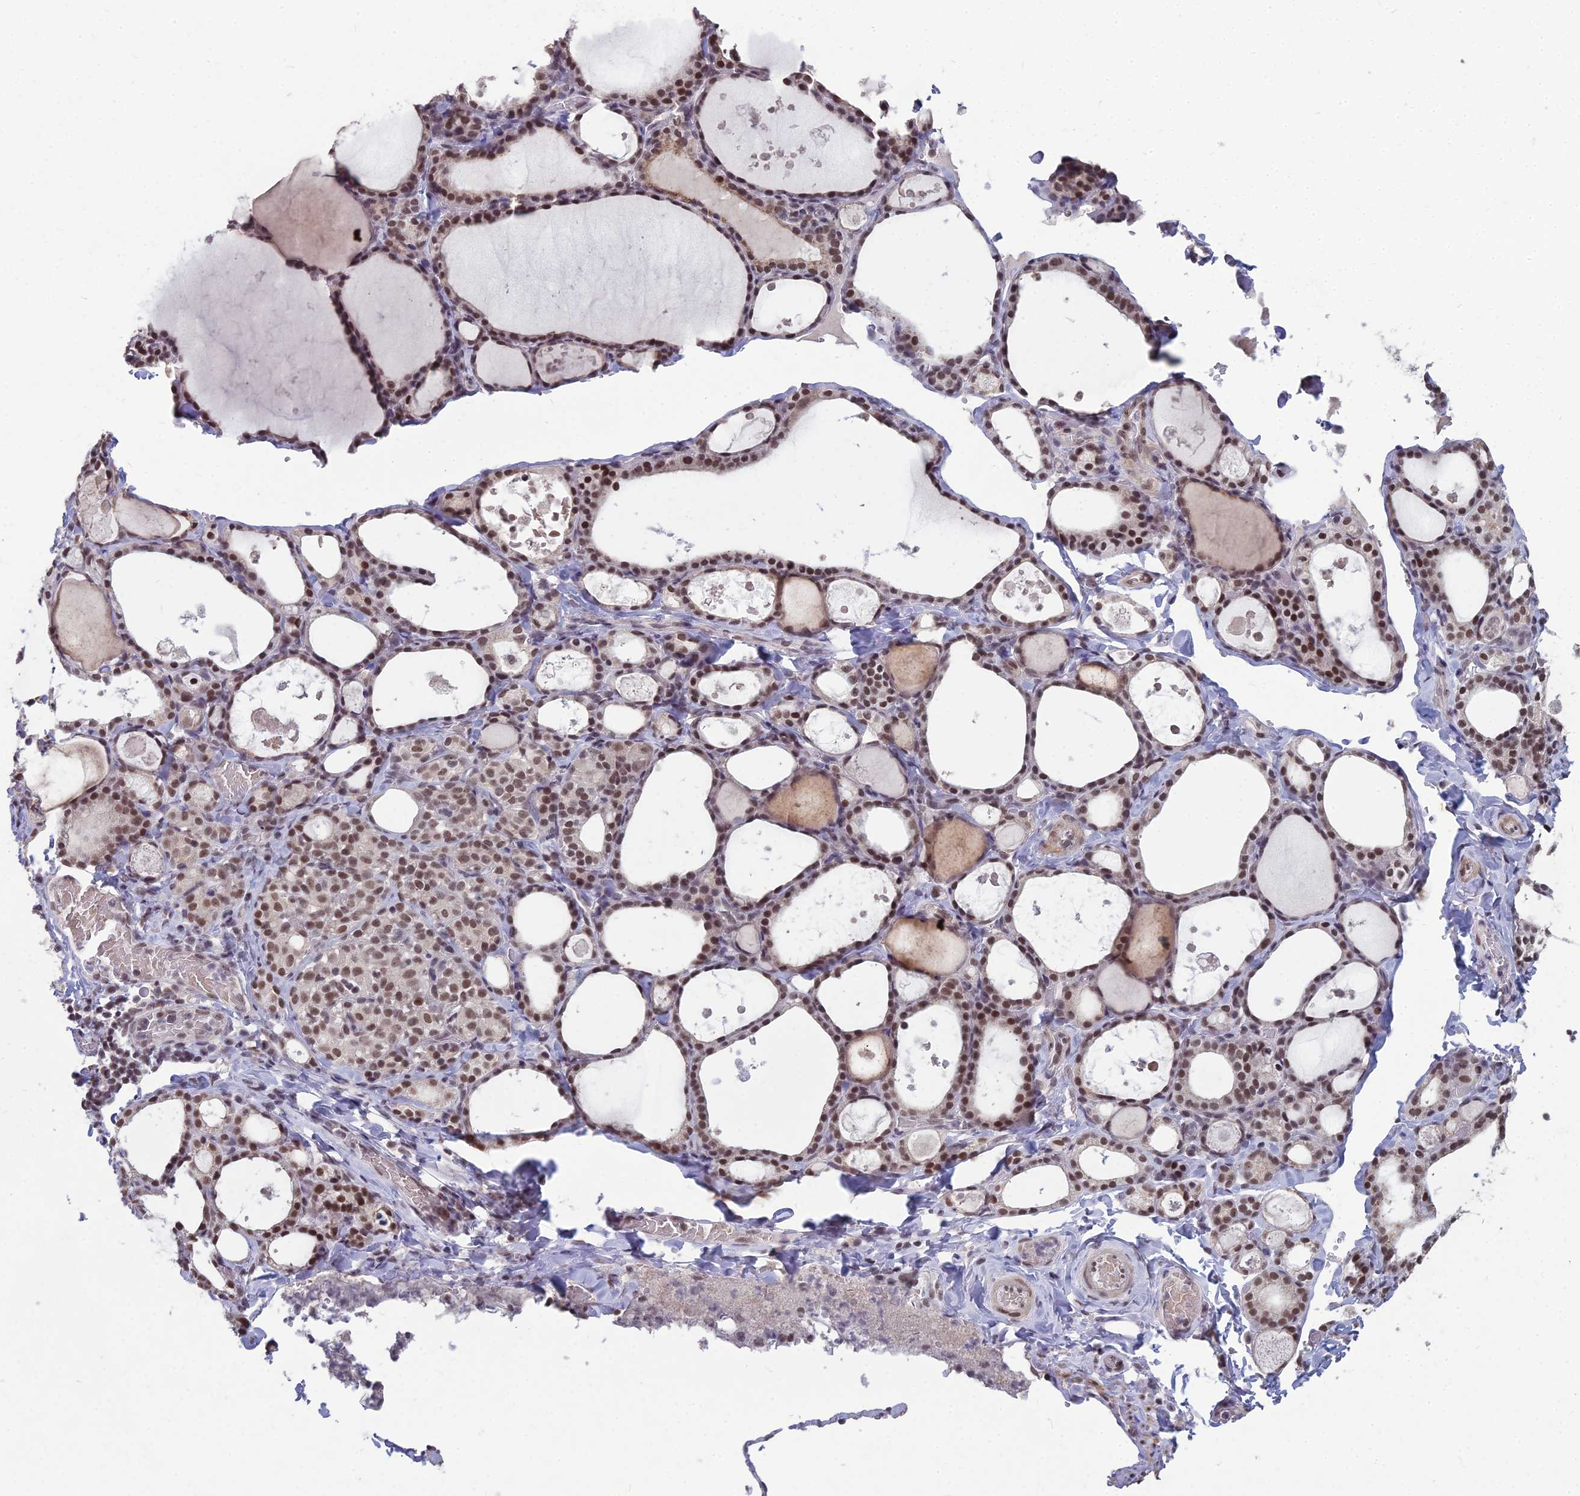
{"staining": {"intensity": "moderate", "quantity": ">75%", "location": "nuclear"}, "tissue": "thyroid gland", "cell_type": "Glandular cells", "image_type": "normal", "snomed": [{"axis": "morphology", "description": "Normal tissue, NOS"}, {"axis": "topography", "description": "Thyroid gland"}], "caption": "Immunohistochemical staining of benign human thyroid gland exhibits moderate nuclear protein staining in about >75% of glandular cells. (DAB IHC, brown staining for protein, blue staining for nuclei).", "gene": "KAT7", "patient": {"sex": "male", "age": 56}}